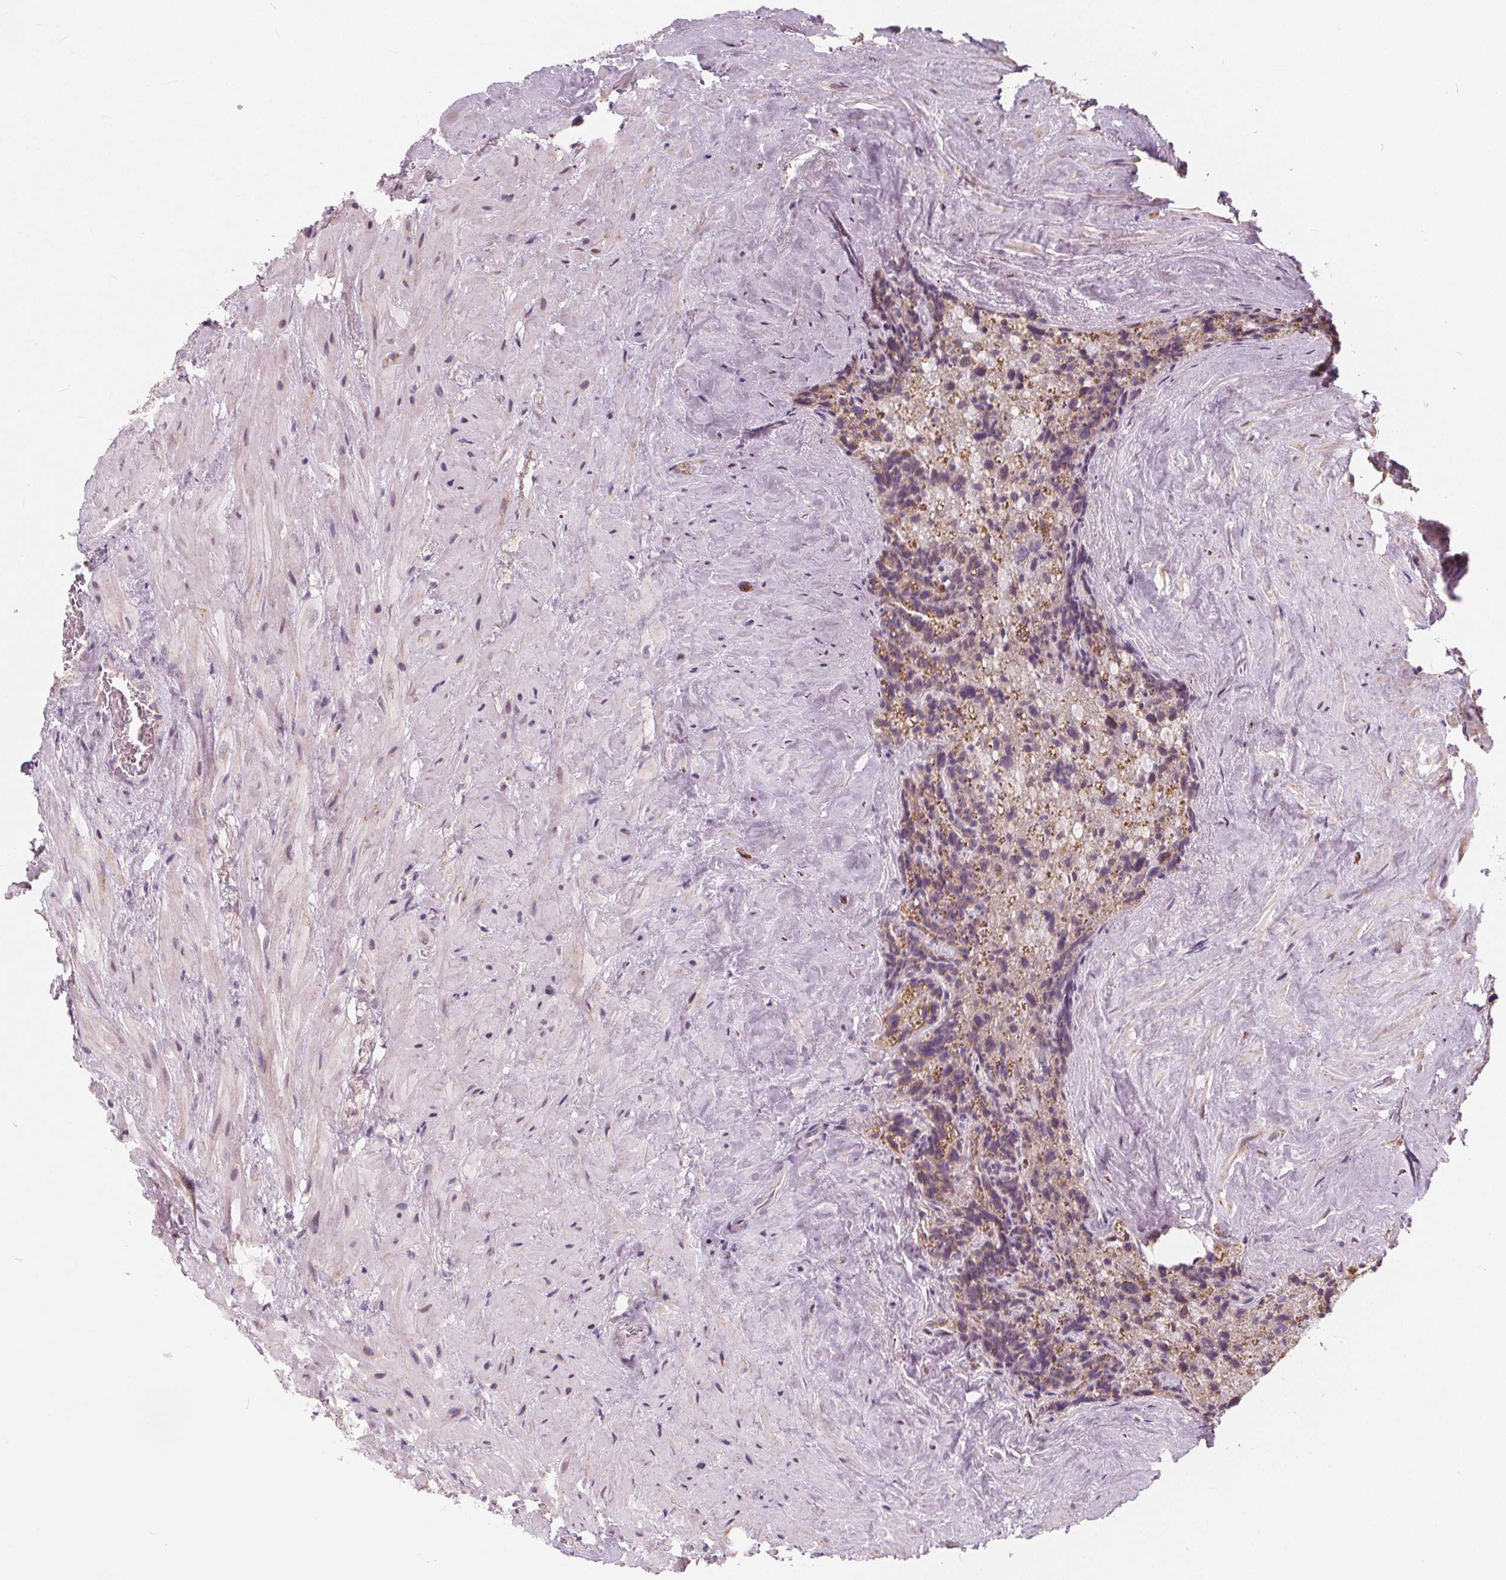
{"staining": {"intensity": "moderate", "quantity": "25%-75%", "location": "cytoplasmic/membranous"}, "tissue": "seminal vesicle", "cell_type": "Glandular cells", "image_type": "normal", "snomed": [{"axis": "morphology", "description": "Normal tissue, NOS"}, {"axis": "topography", "description": "Prostate"}, {"axis": "topography", "description": "Seminal veicle"}], "caption": "There is medium levels of moderate cytoplasmic/membranous positivity in glandular cells of unremarkable seminal vesicle, as demonstrated by immunohistochemical staining (brown color).", "gene": "NUP210L", "patient": {"sex": "male", "age": 71}}